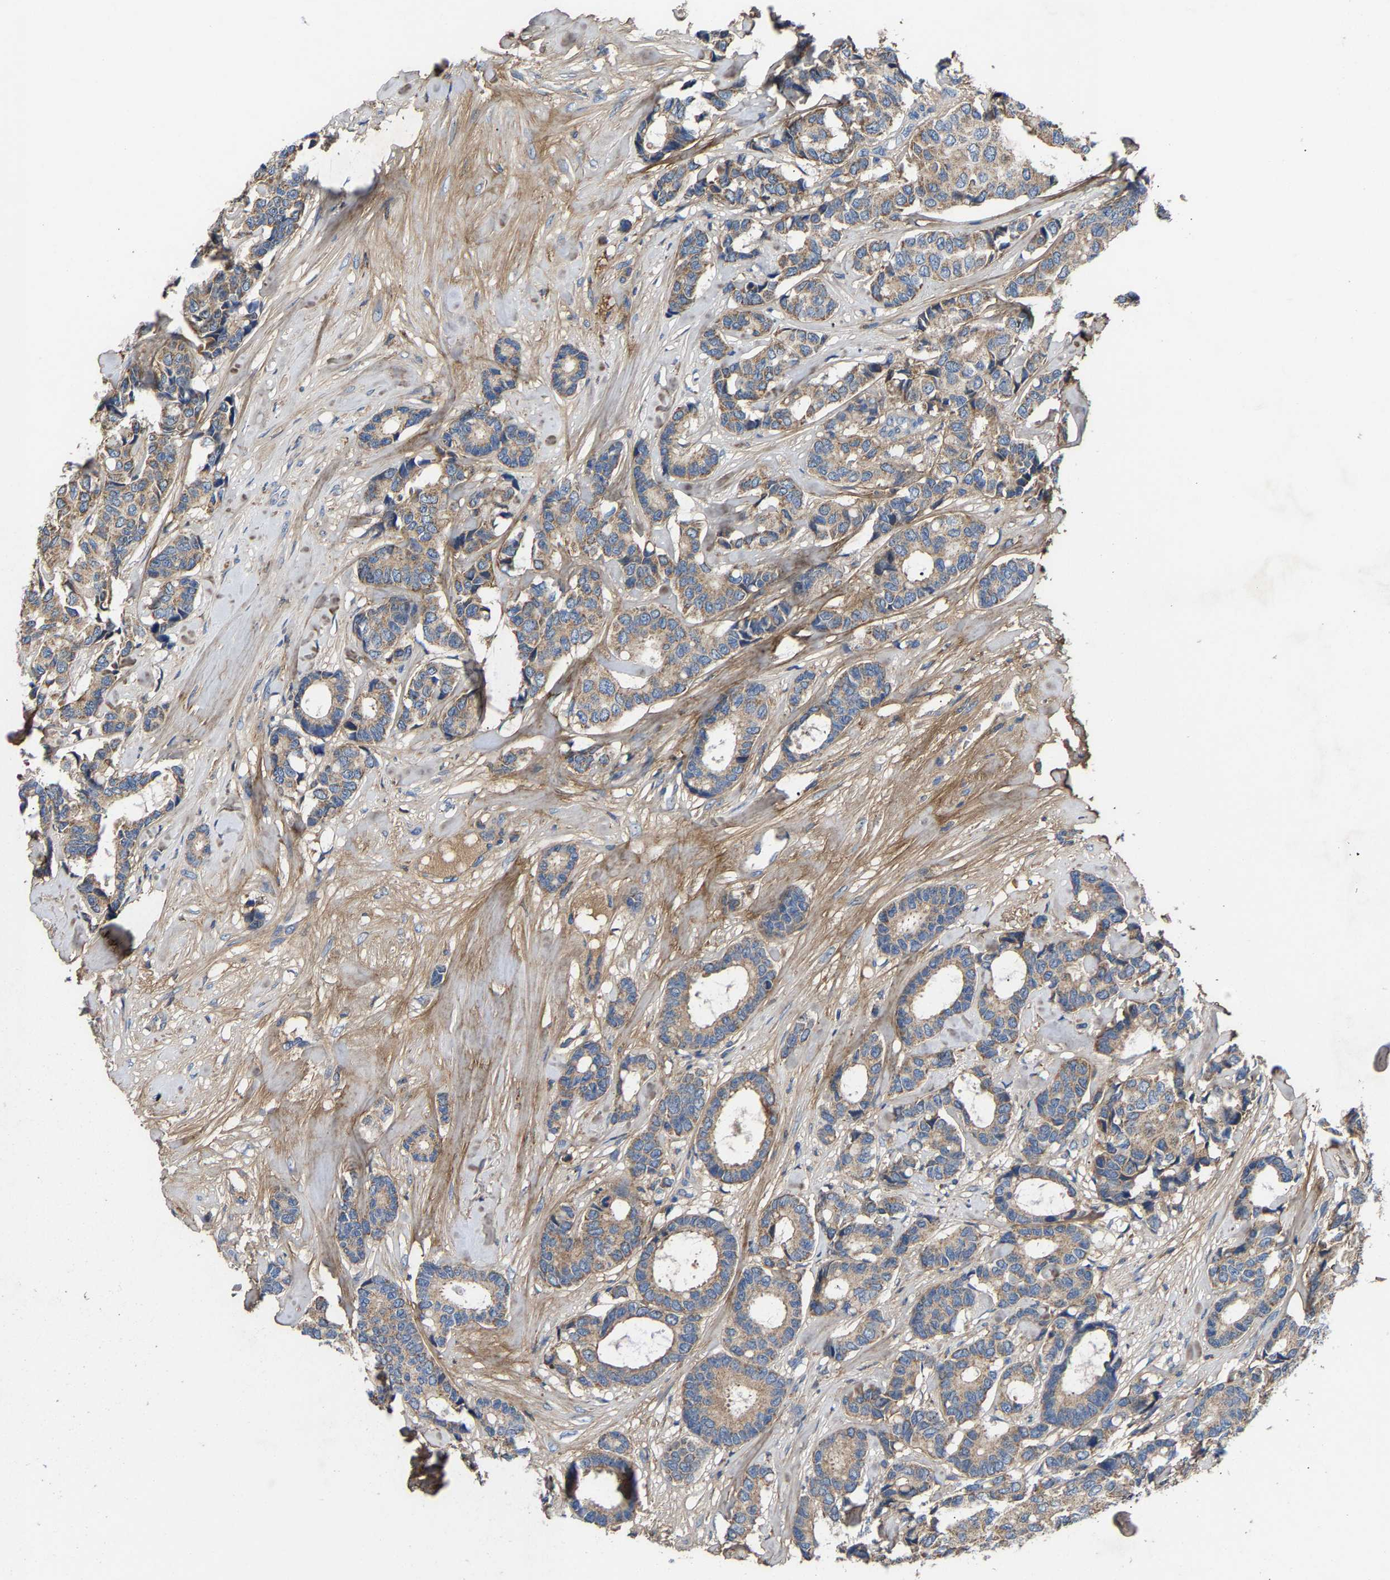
{"staining": {"intensity": "weak", "quantity": ">75%", "location": "cytoplasmic/membranous"}, "tissue": "breast cancer", "cell_type": "Tumor cells", "image_type": "cancer", "snomed": [{"axis": "morphology", "description": "Duct carcinoma"}, {"axis": "topography", "description": "Breast"}], "caption": "This is an image of immunohistochemistry staining of breast cancer, which shows weak positivity in the cytoplasmic/membranous of tumor cells.", "gene": "CCDC171", "patient": {"sex": "female", "age": 87}}